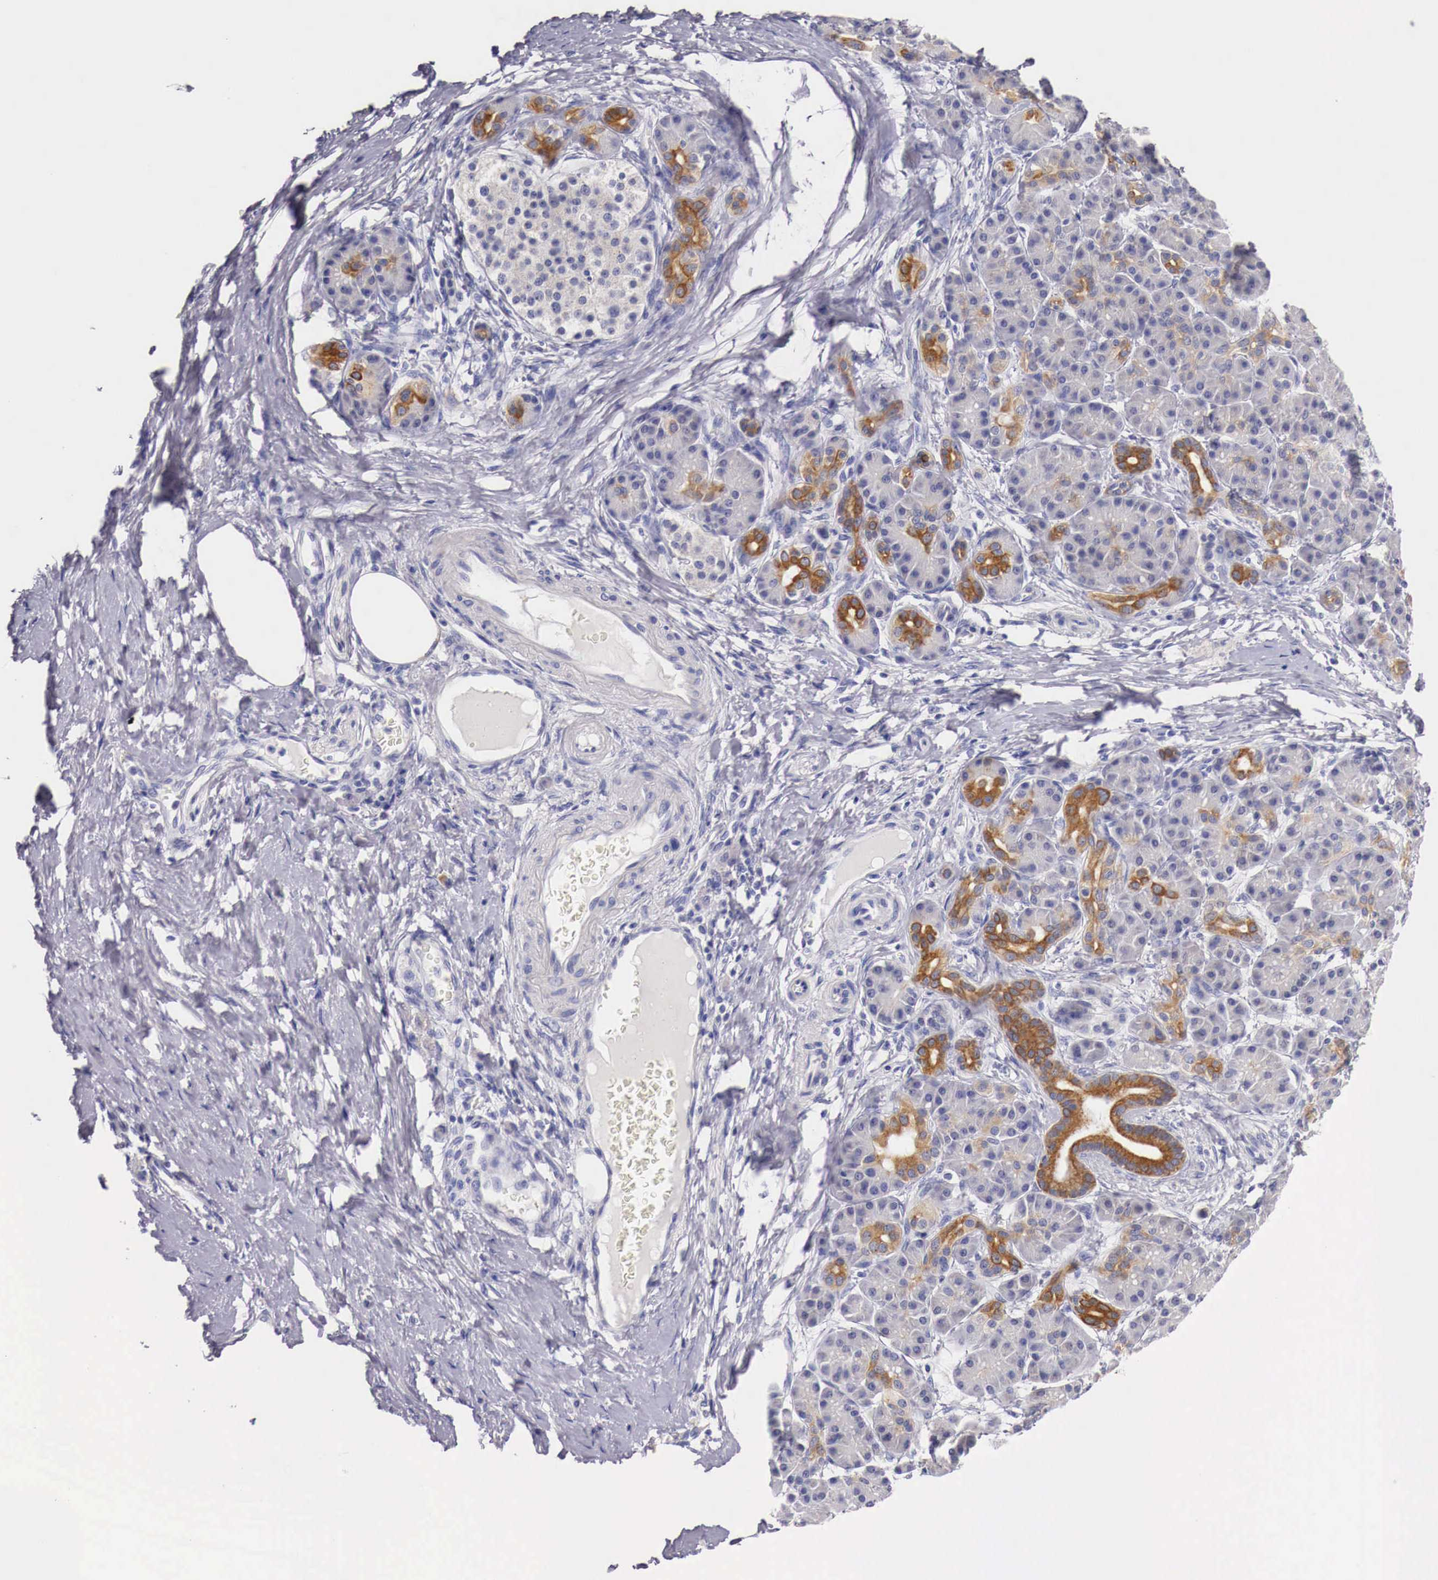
{"staining": {"intensity": "moderate", "quantity": ">75%", "location": "cytoplasmic/membranous"}, "tissue": "pancreatic cancer", "cell_type": "Tumor cells", "image_type": "cancer", "snomed": [{"axis": "morphology", "description": "Adenocarcinoma, NOS"}, {"axis": "topography", "description": "Pancreas"}], "caption": "Protein staining of pancreatic adenocarcinoma tissue reveals moderate cytoplasmic/membranous positivity in about >75% of tumor cells.", "gene": "NREP", "patient": {"sex": "female", "age": 66}}